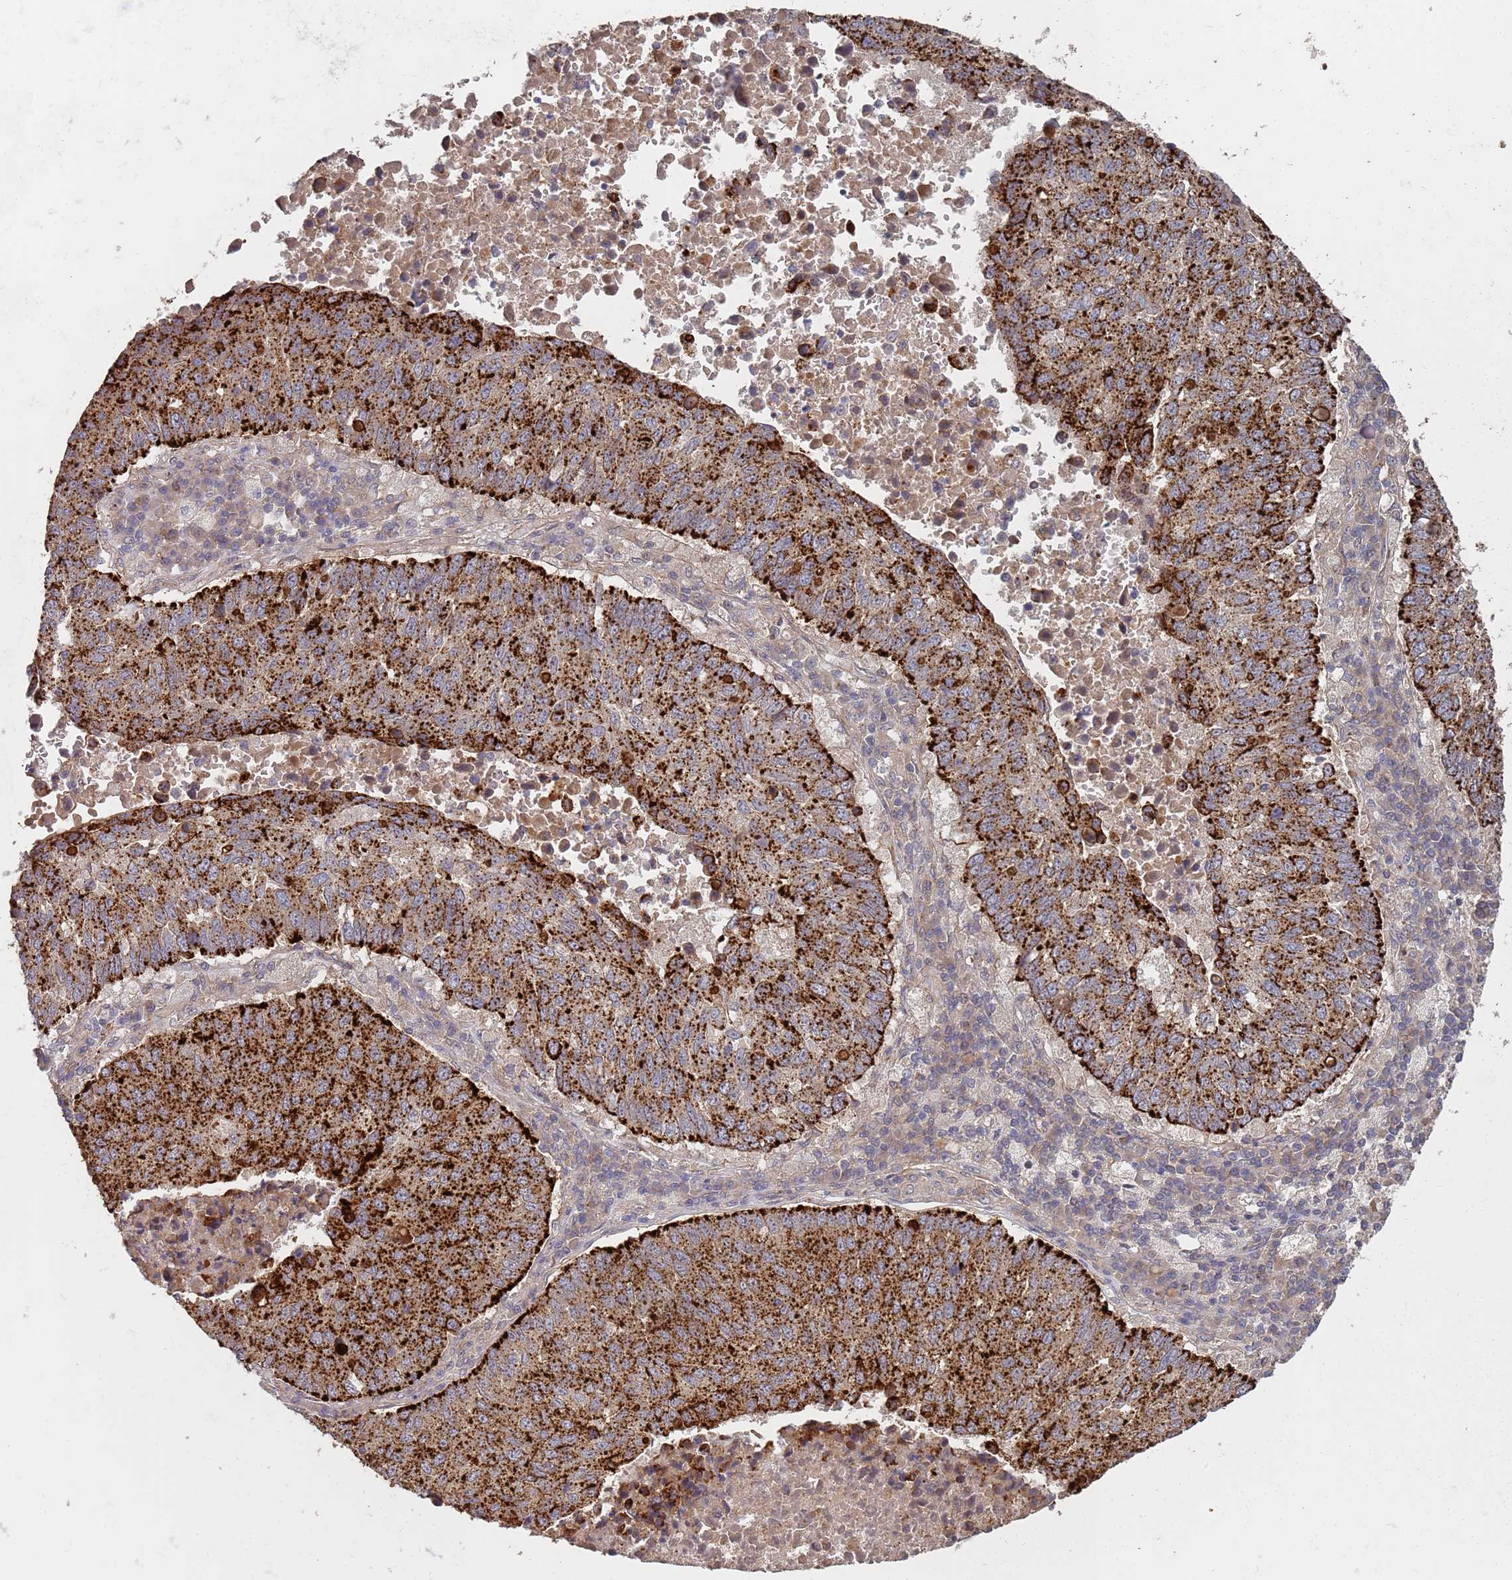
{"staining": {"intensity": "strong", "quantity": ">75%", "location": "cytoplasmic/membranous"}, "tissue": "lung cancer", "cell_type": "Tumor cells", "image_type": "cancer", "snomed": [{"axis": "morphology", "description": "Squamous cell carcinoma, NOS"}, {"axis": "topography", "description": "Lung"}], "caption": "Immunohistochemistry (IHC) of human squamous cell carcinoma (lung) reveals high levels of strong cytoplasmic/membranous positivity in approximately >75% of tumor cells.", "gene": "ABCB6", "patient": {"sex": "male", "age": 73}}